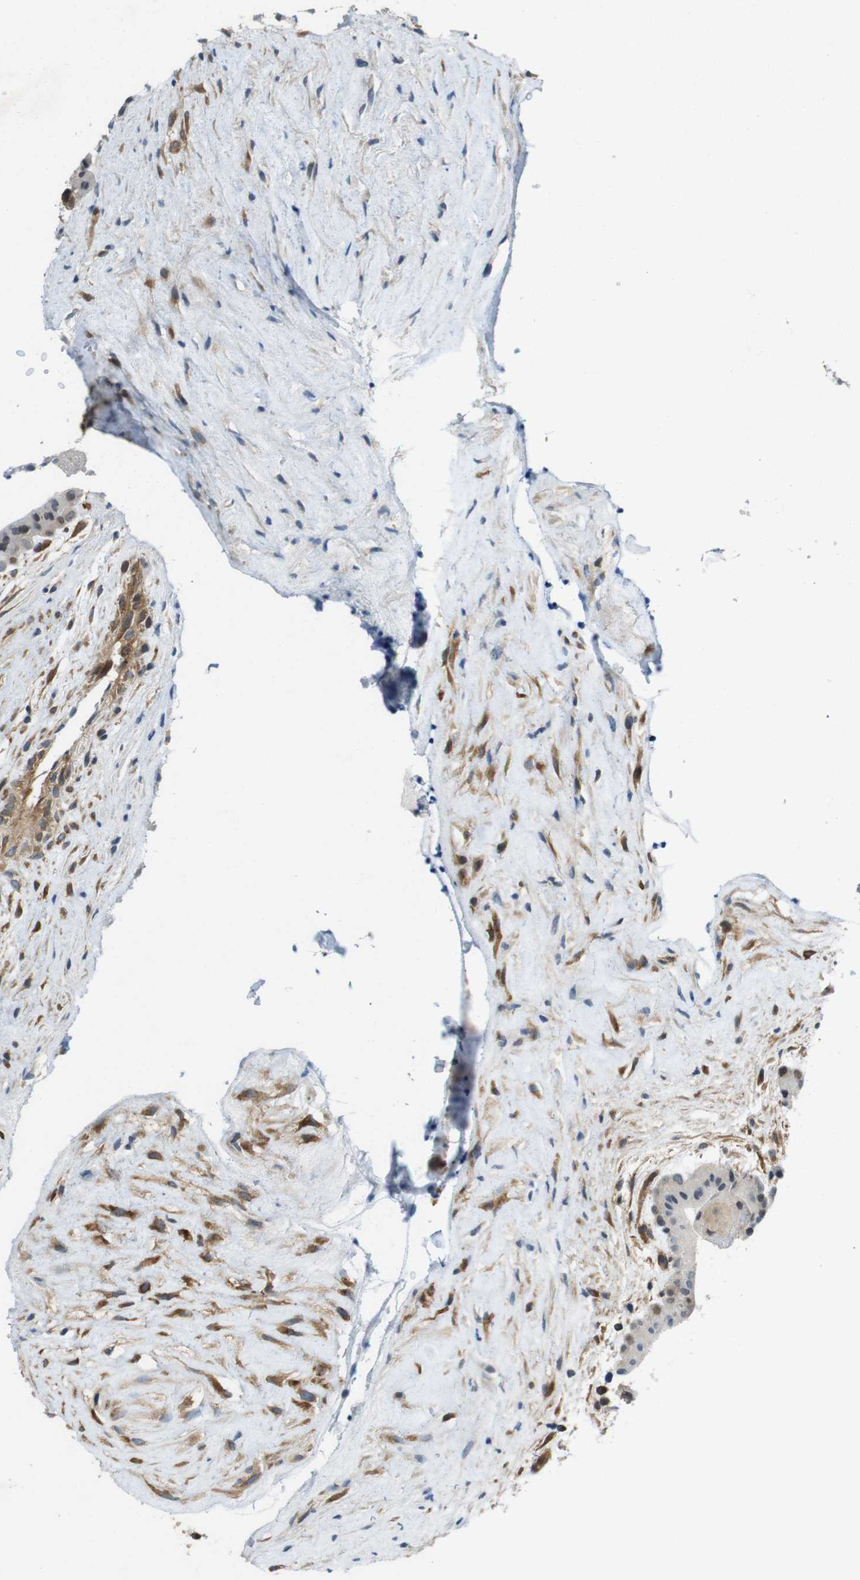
{"staining": {"intensity": "moderate", "quantity": "25%-75%", "location": "cytoplasmic/membranous,nuclear"}, "tissue": "placenta", "cell_type": "Trophoblastic cells", "image_type": "normal", "snomed": [{"axis": "morphology", "description": "Normal tissue, NOS"}, {"axis": "topography", "description": "Placenta"}], "caption": "Immunohistochemical staining of unremarkable placenta displays 25%-75% levels of moderate cytoplasmic/membranous,nuclear protein positivity in about 25%-75% of trophoblastic cells. The staining was performed using DAB to visualize the protein expression in brown, while the nuclei were stained in blue with hematoxylin (Magnification: 20x).", "gene": "PCDH10", "patient": {"sex": "female", "age": 35}}